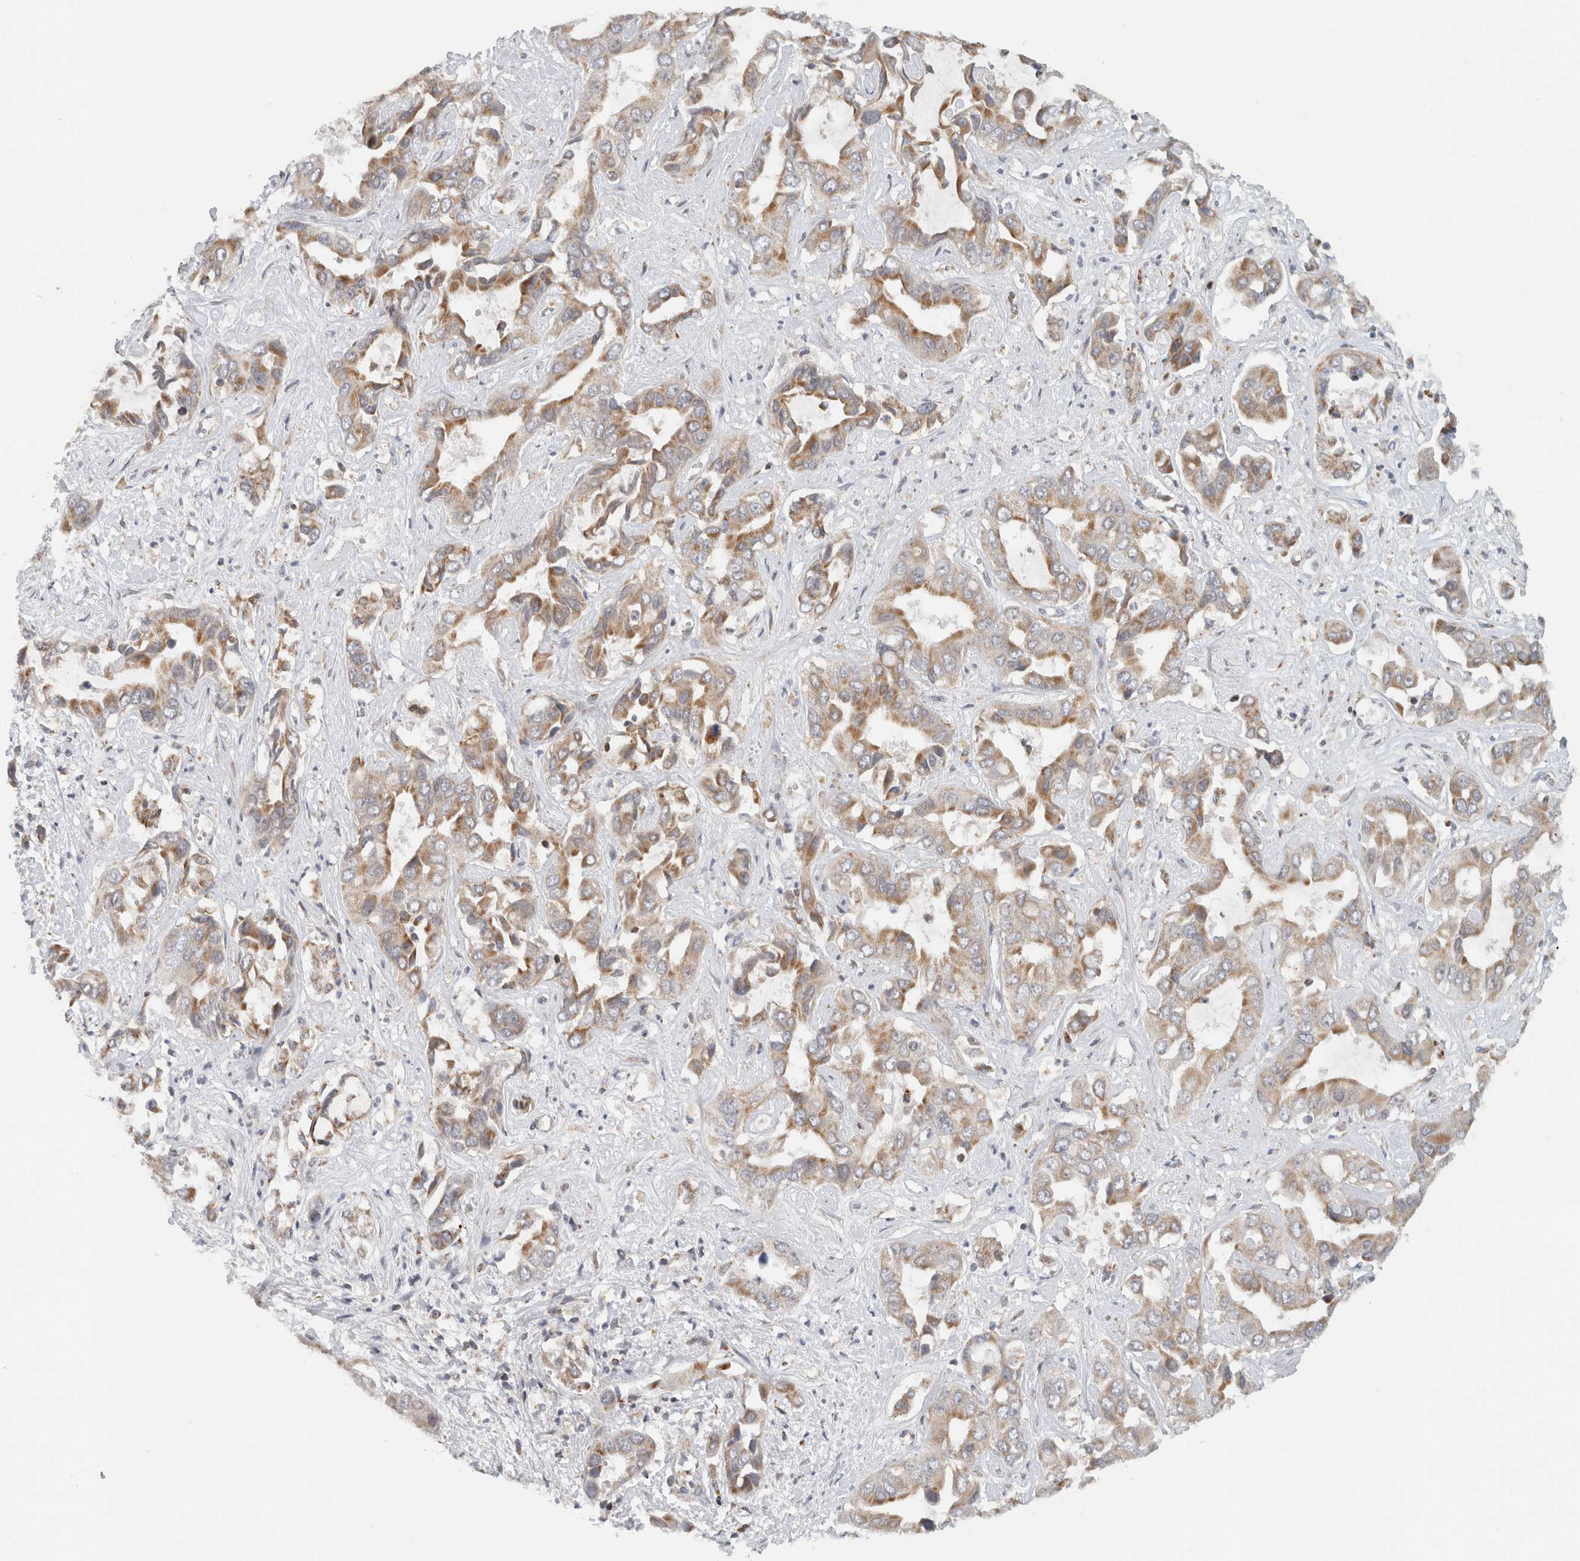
{"staining": {"intensity": "moderate", "quantity": "25%-75%", "location": "cytoplasmic/membranous"}, "tissue": "liver cancer", "cell_type": "Tumor cells", "image_type": "cancer", "snomed": [{"axis": "morphology", "description": "Cholangiocarcinoma"}, {"axis": "topography", "description": "Liver"}], "caption": "This photomicrograph shows immunohistochemistry staining of cholangiocarcinoma (liver), with medium moderate cytoplasmic/membranous positivity in about 25%-75% of tumor cells.", "gene": "CMC2", "patient": {"sex": "female", "age": 52}}